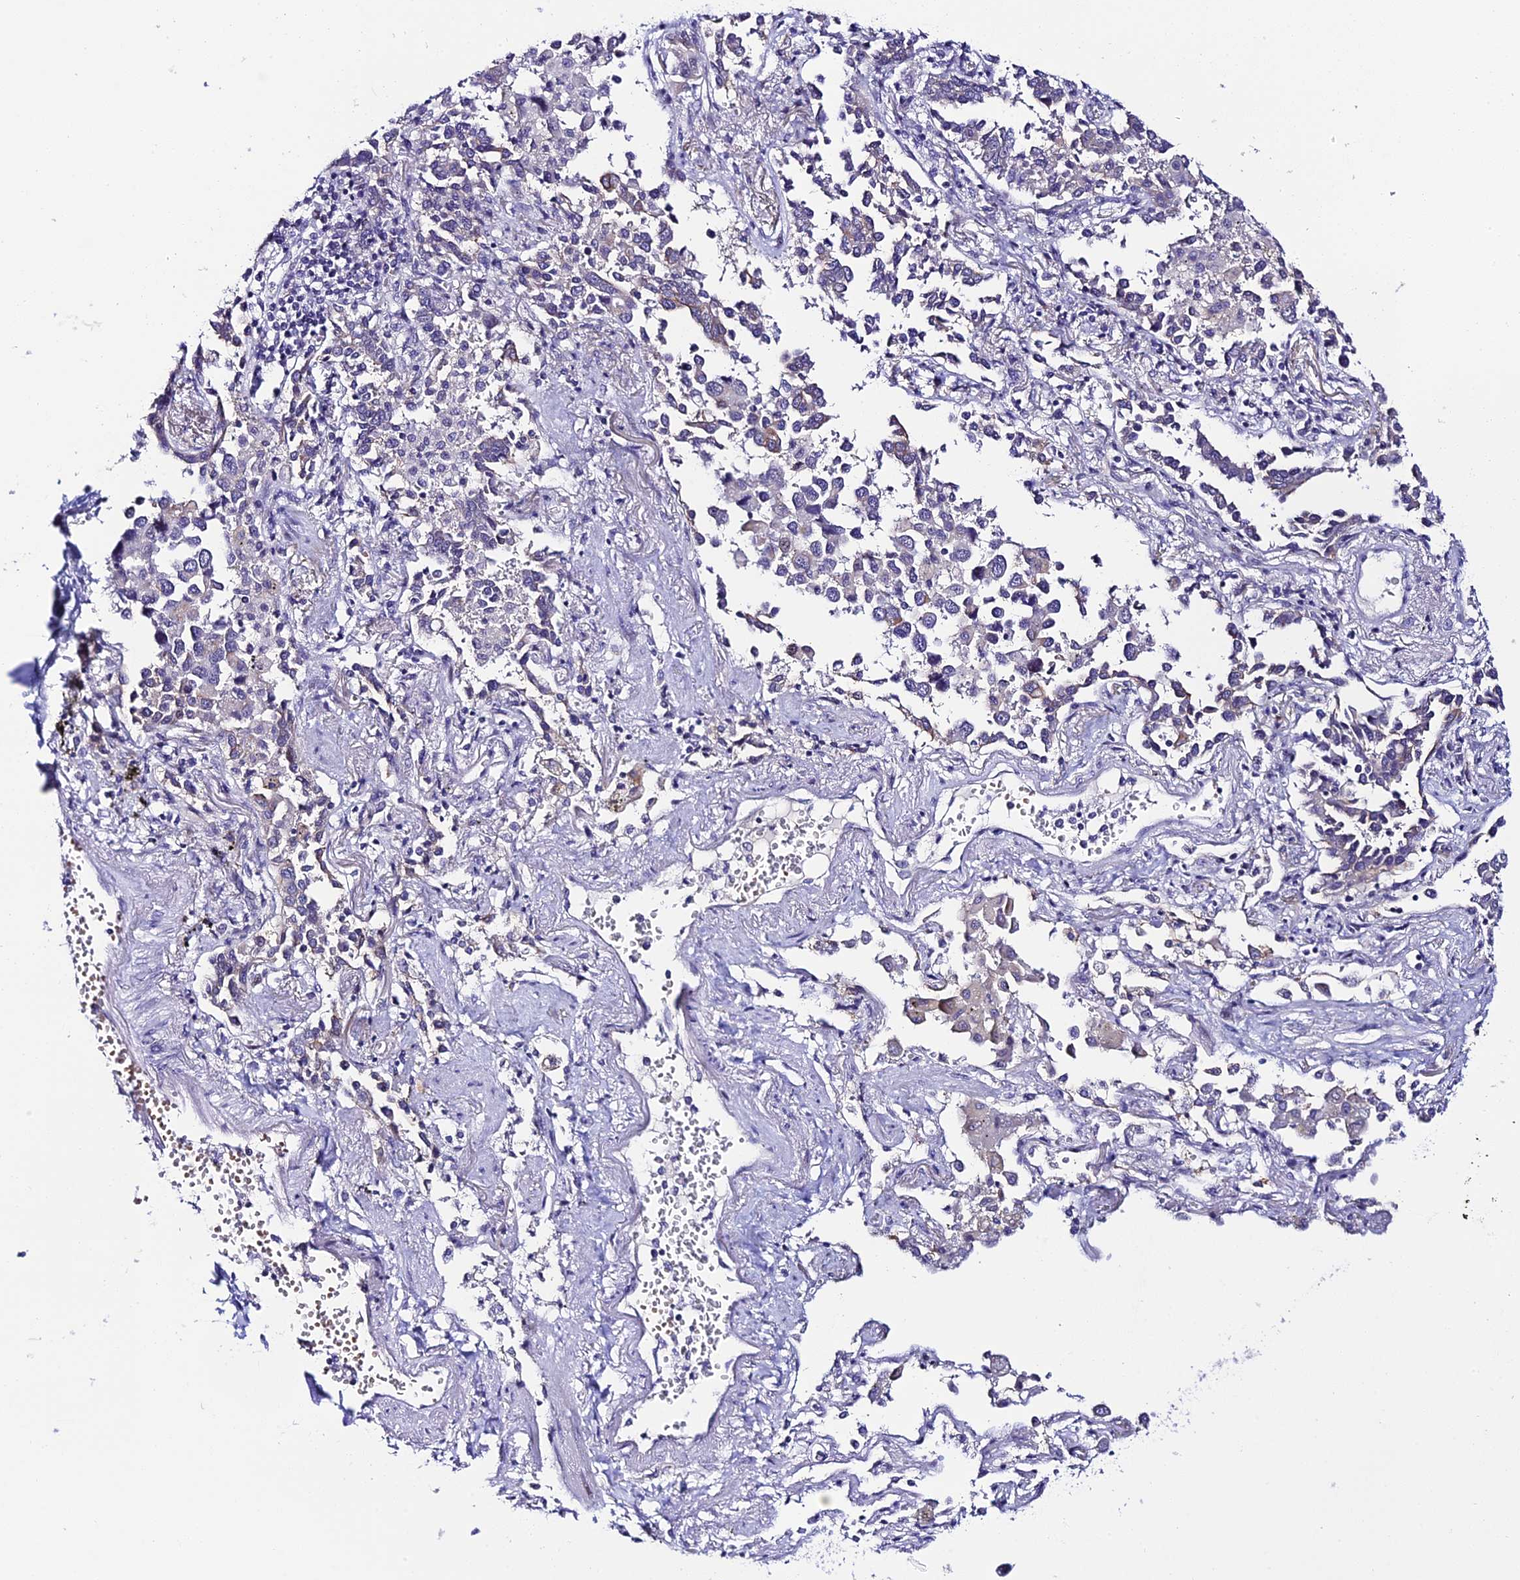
{"staining": {"intensity": "negative", "quantity": "none", "location": "none"}, "tissue": "lung cancer", "cell_type": "Tumor cells", "image_type": "cancer", "snomed": [{"axis": "morphology", "description": "Adenocarcinoma, NOS"}, {"axis": "topography", "description": "Lung"}], "caption": "Tumor cells show no significant protein staining in lung cancer. (DAB (3,3'-diaminobenzidine) immunohistochemistry (IHC) with hematoxylin counter stain).", "gene": "RASGEF1B", "patient": {"sex": "male", "age": 67}}